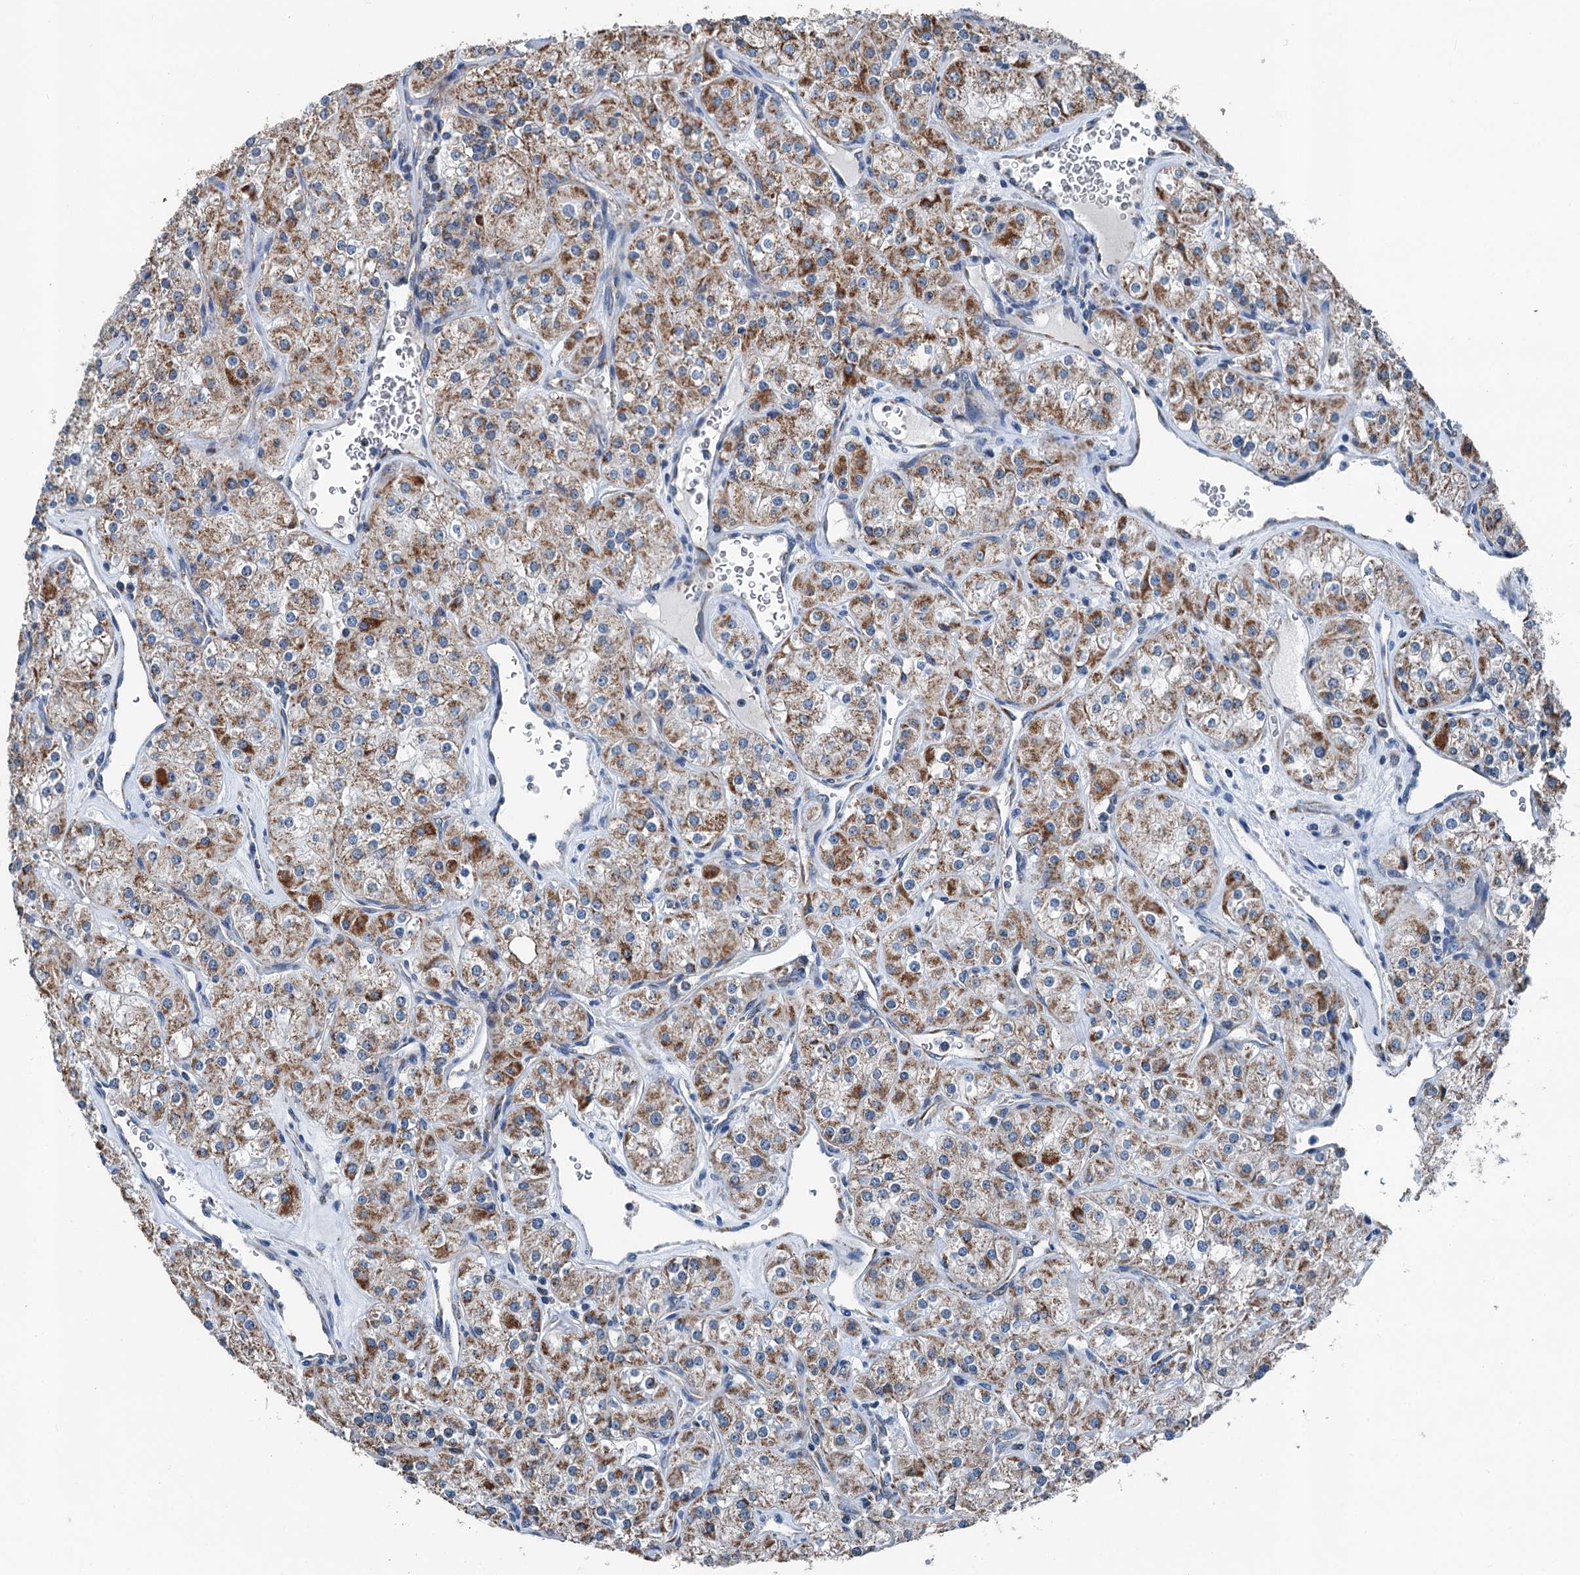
{"staining": {"intensity": "strong", "quantity": "25%-75%", "location": "cytoplasmic/membranous"}, "tissue": "renal cancer", "cell_type": "Tumor cells", "image_type": "cancer", "snomed": [{"axis": "morphology", "description": "Adenocarcinoma, NOS"}, {"axis": "topography", "description": "Kidney"}], "caption": "Strong cytoplasmic/membranous protein expression is appreciated in about 25%-75% of tumor cells in renal adenocarcinoma. Nuclei are stained in blue.", "gene": "TRPT1", "patient": {"sex": "male", "age": 77}}